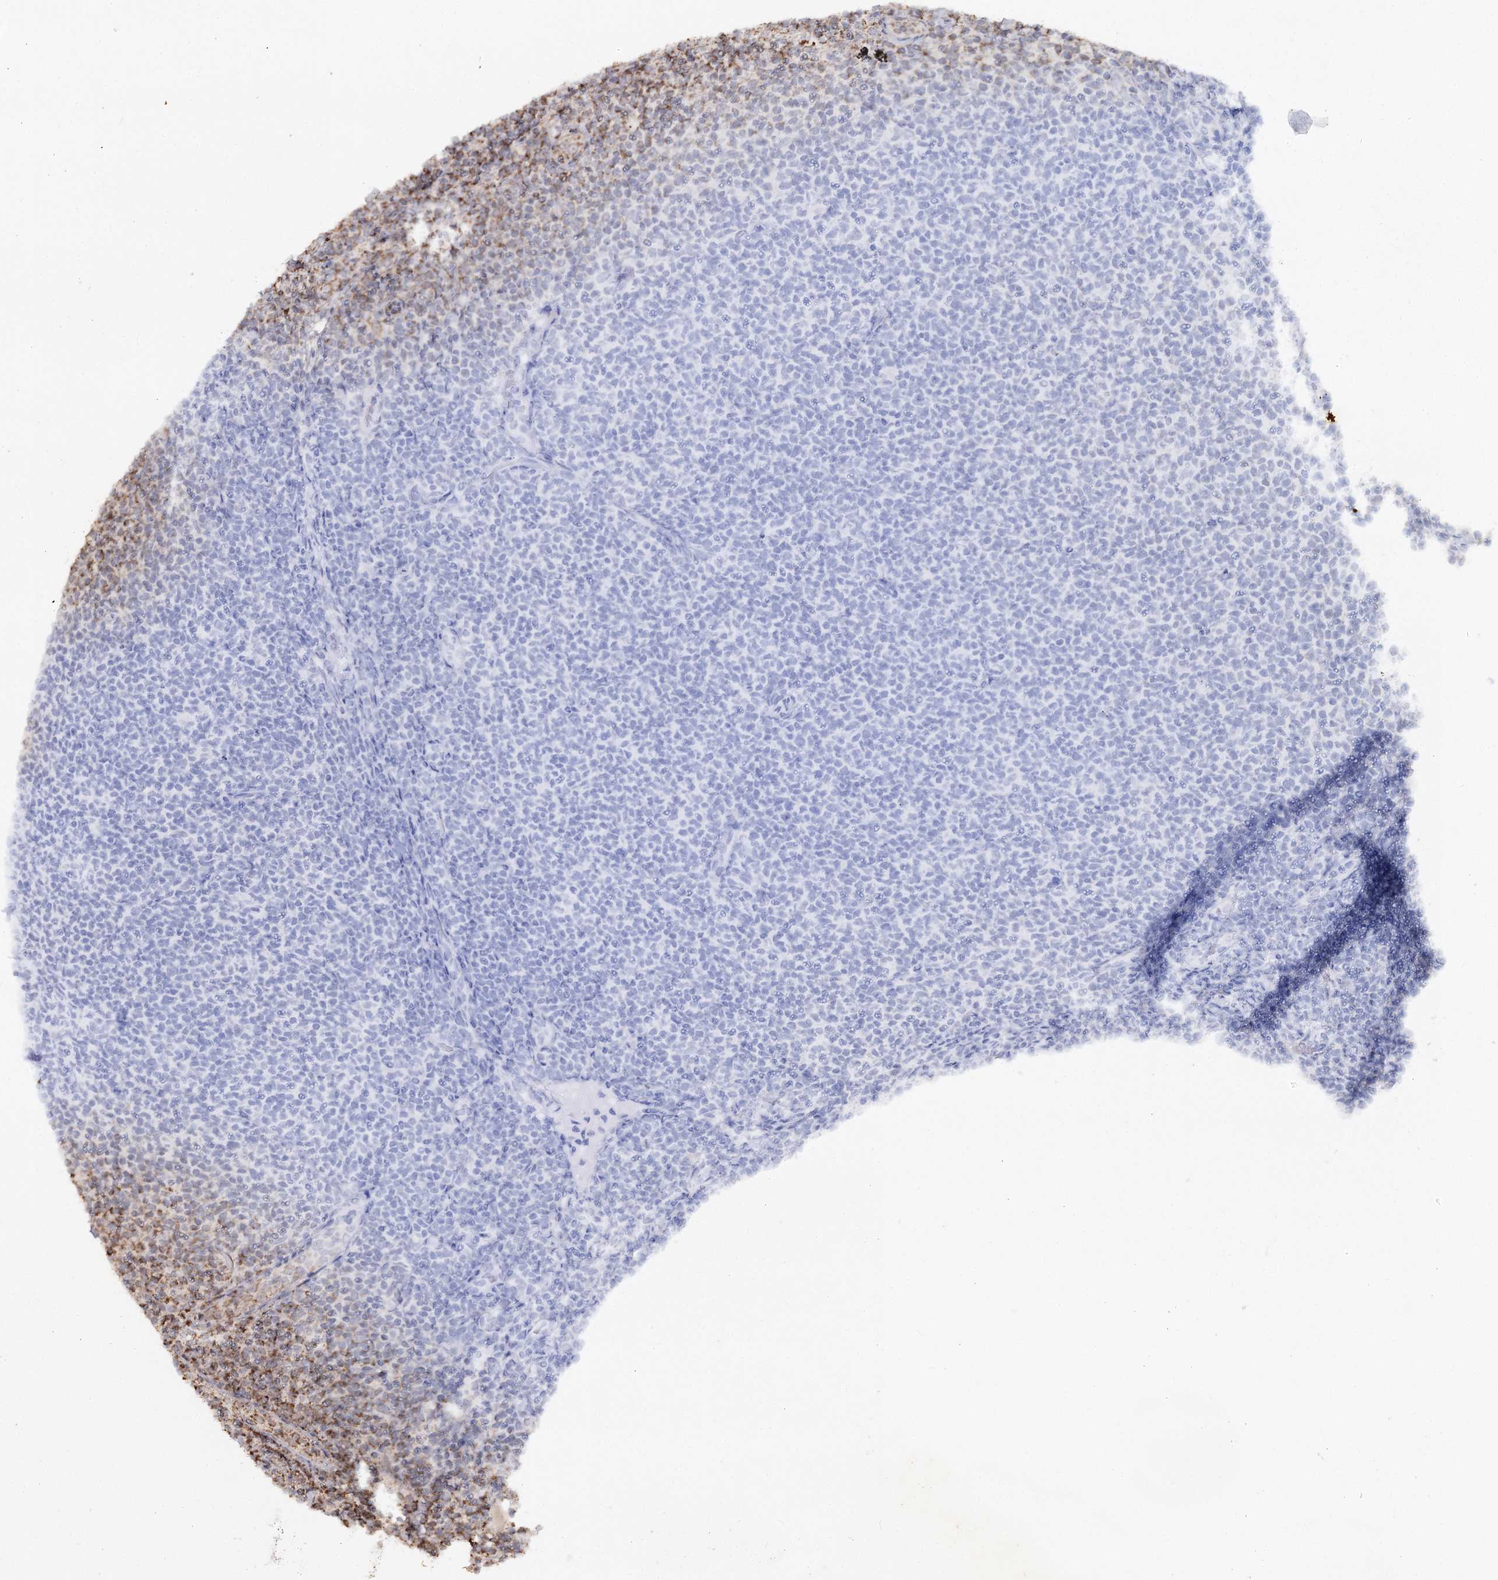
{"staining": {"intensity": "moderate", "quantity": "25%-75%", "location": "cytoplasmic/membranous"}, "tissue": "lymphoma", "cell_type": "Tumor cells", "image_type": "cancer", "snomed": [{"axis": "morphology", "description": "Malignant lymphoma, non-Hodgkin's type, Low grade"}, {"axis": "topography", "description": "Lymph node"}], "caption": "There is medium levels of moderate cytoplasmic/membranous expression in tumor cells of malignant lymphoma, non-Hodgkin's type (low-grade), as demonstrated by immunohistochemical staining (brown color).", "gene": "CBR4", "patient": {"sex": "male", "age": 66}}